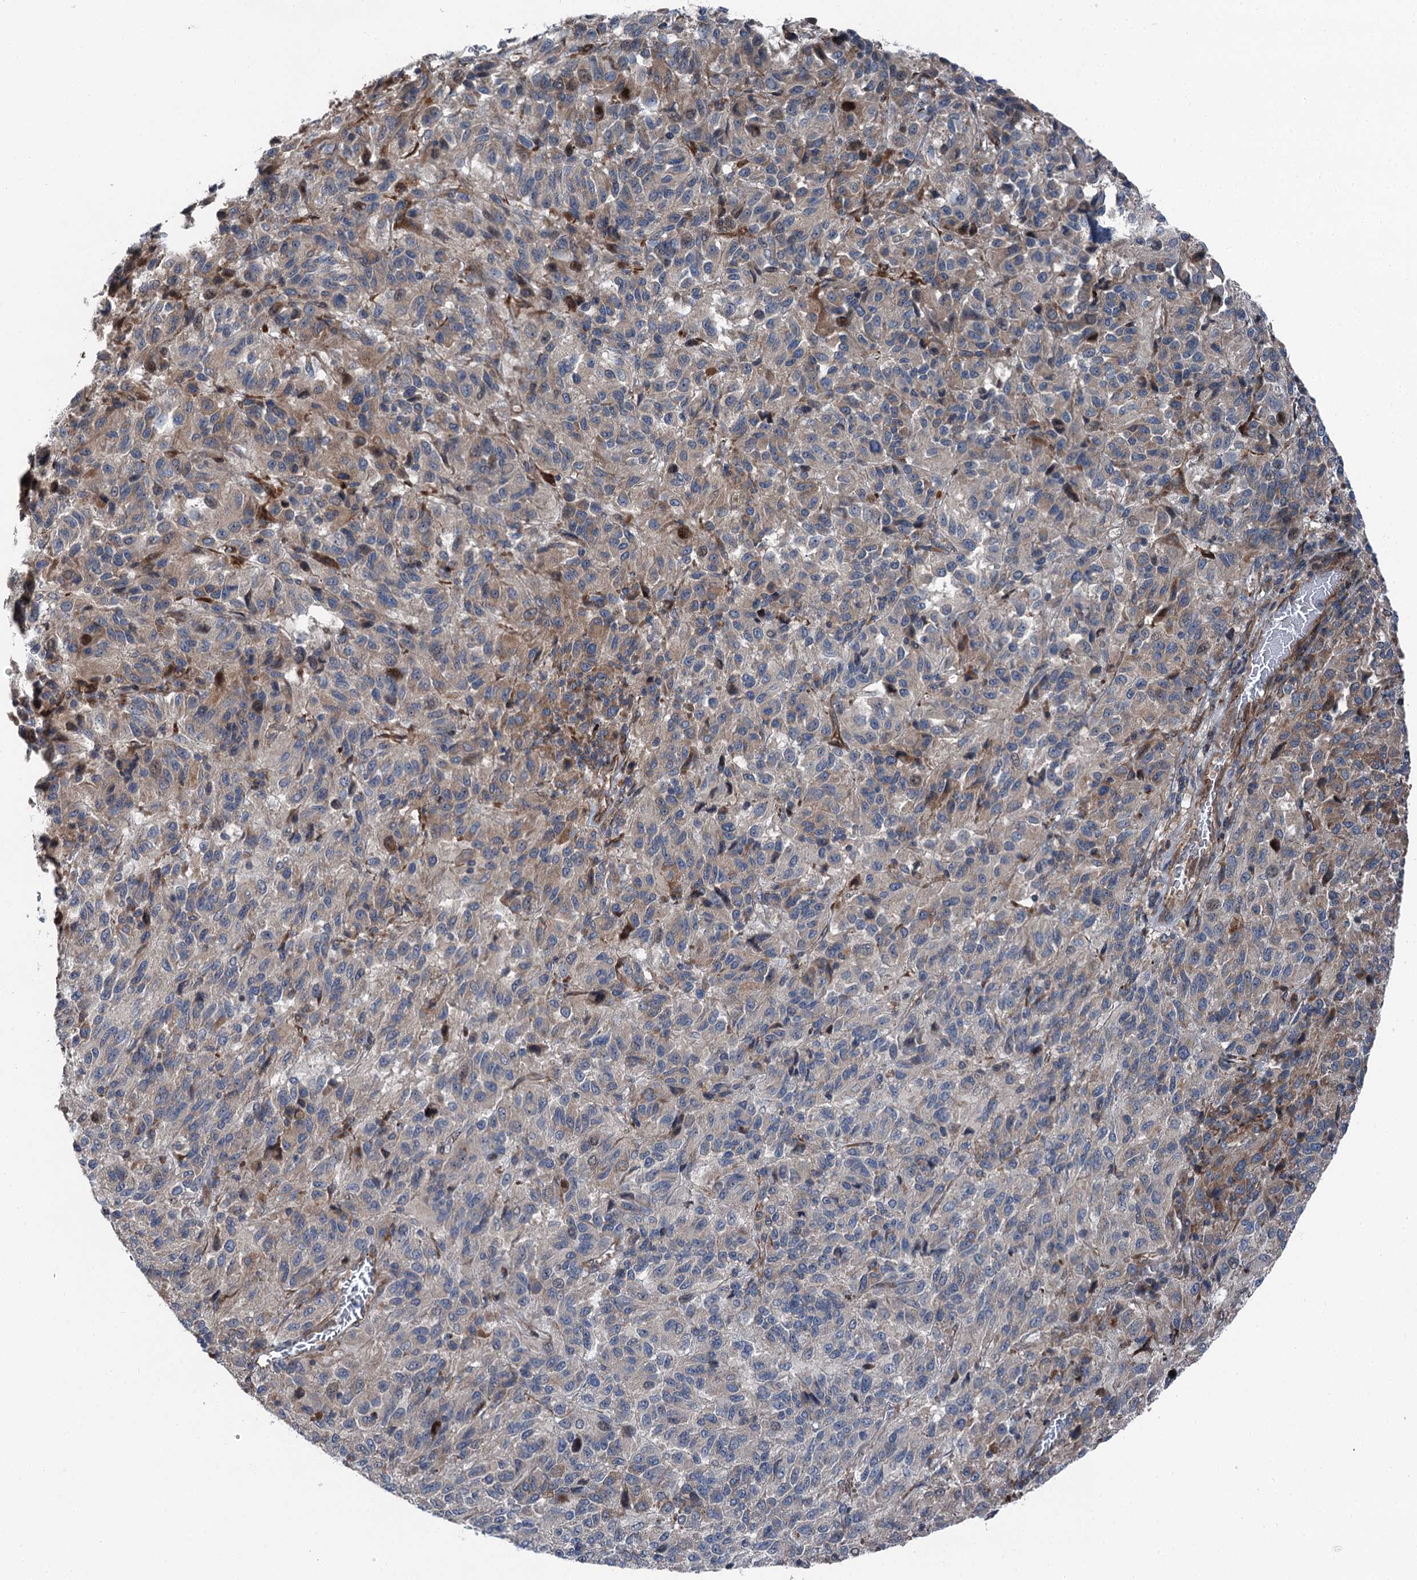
{"staining": {"intensity": "weak", "quantity": "<25%", "location": "cytoplasmic/membranous"}, "tissue": "melanoma", "cell_type": "Tumor cells", "image_type": "cancer", "snomed": [{"axis": "morphology", "description": "Malignant melanoma, Metastatic site"}, {"axis": "topography", "description": "Lung"}], "caption": "IHC of human malignant melanoma (metastatic site) reveals no positivity in tumor cells.", "gene": "POLR1D", "patient": {"sex": "male", "age": 64}}